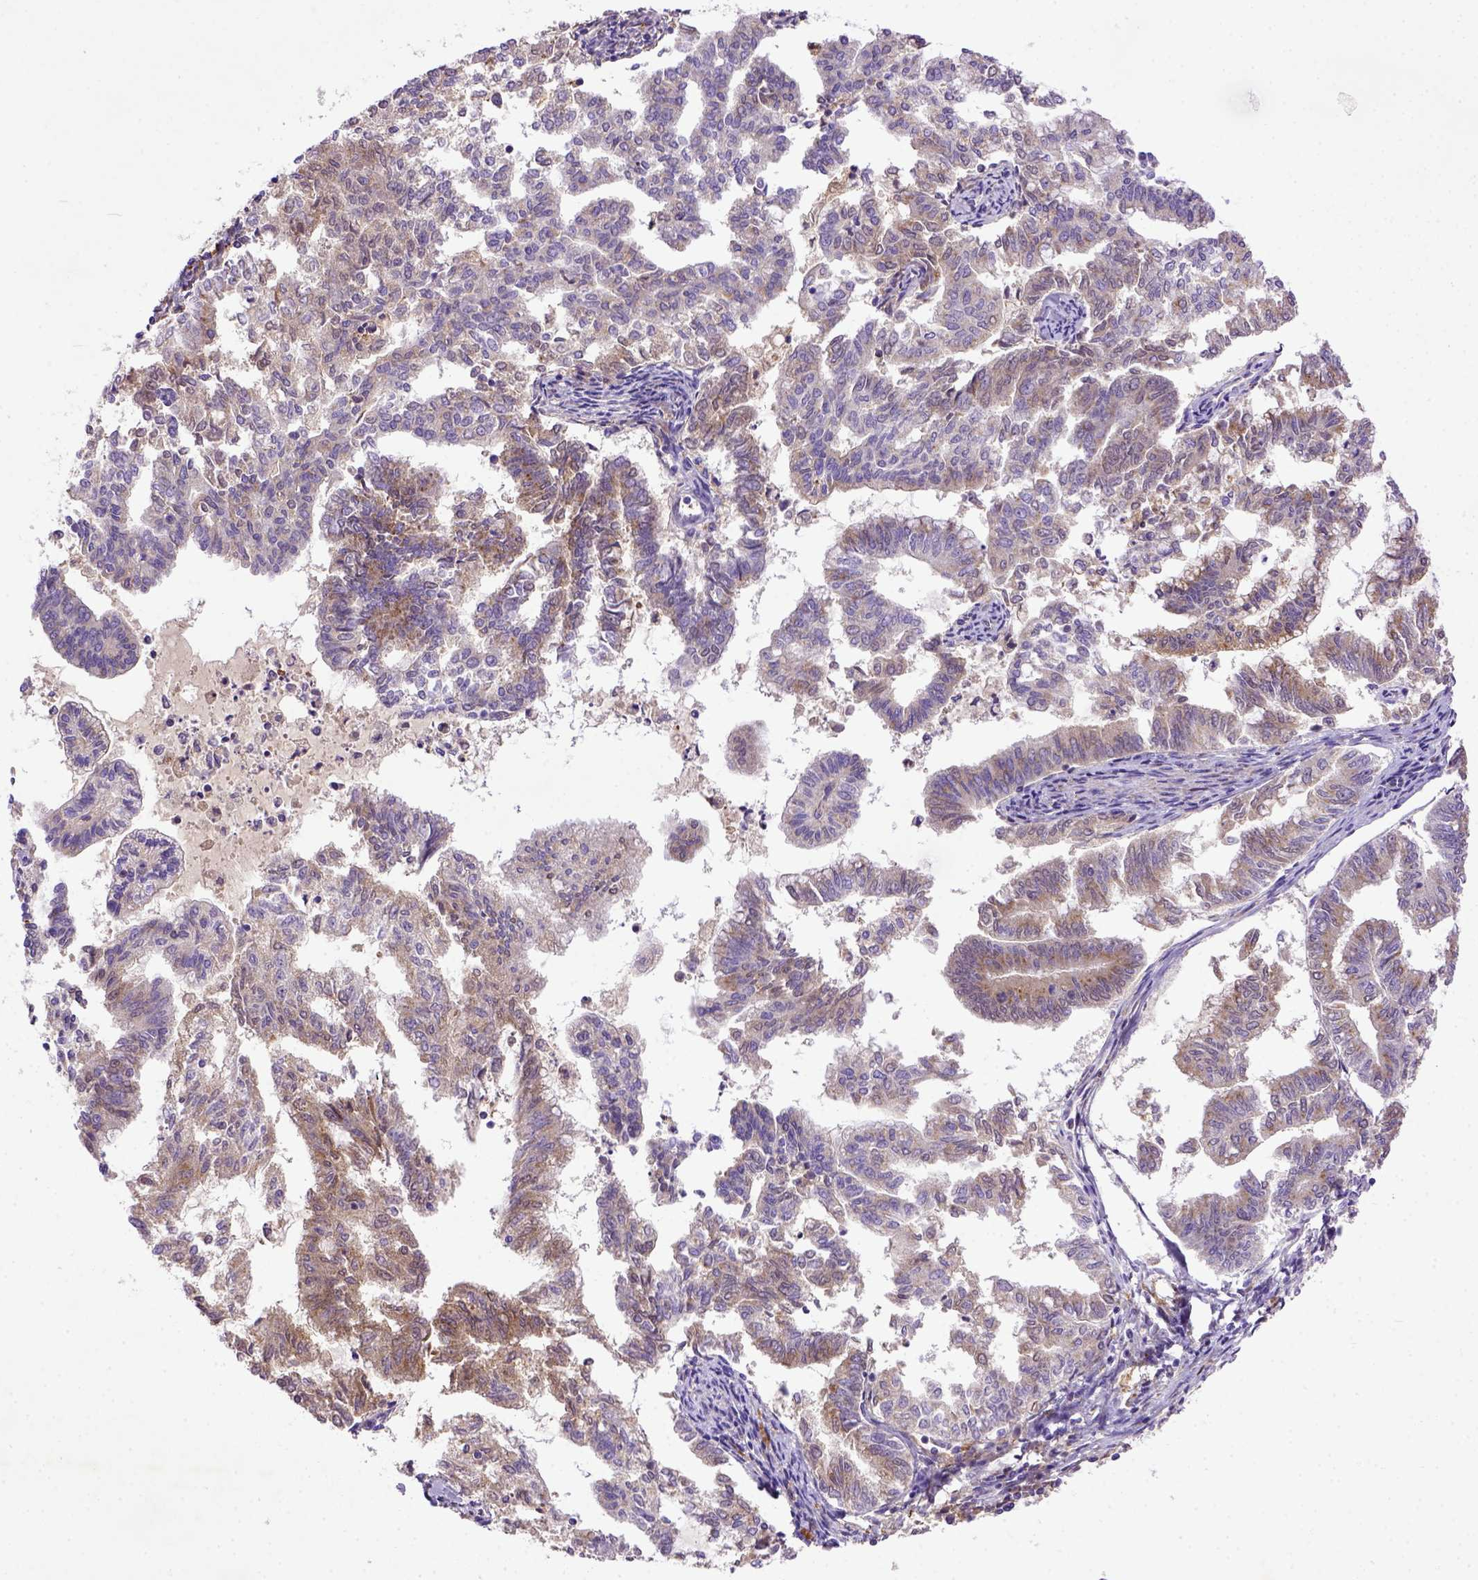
{"staining": {"intensity": "moderate", "quantity": ">75%", "location": "cytoplasmic/membranous"}, "tissue": "endometrial cancer", "cell_type": "Tumor cells", "image_type": "cancer", "snomed": [{"axis": "morphology", "description": "Adenocarcinoma, NOS"}, {"axis": "topography", "description": "Endometrium"}], "caption": "Approximately >75% of tumor cells in adenocarcinoma (endometrial) reveal moderate cytoplasmic/membranous protein positivity as visualized by brown immunohistochemical staining.", "gene": "DEPDC1B", "patient": {"sex": "female", "age": 79}}